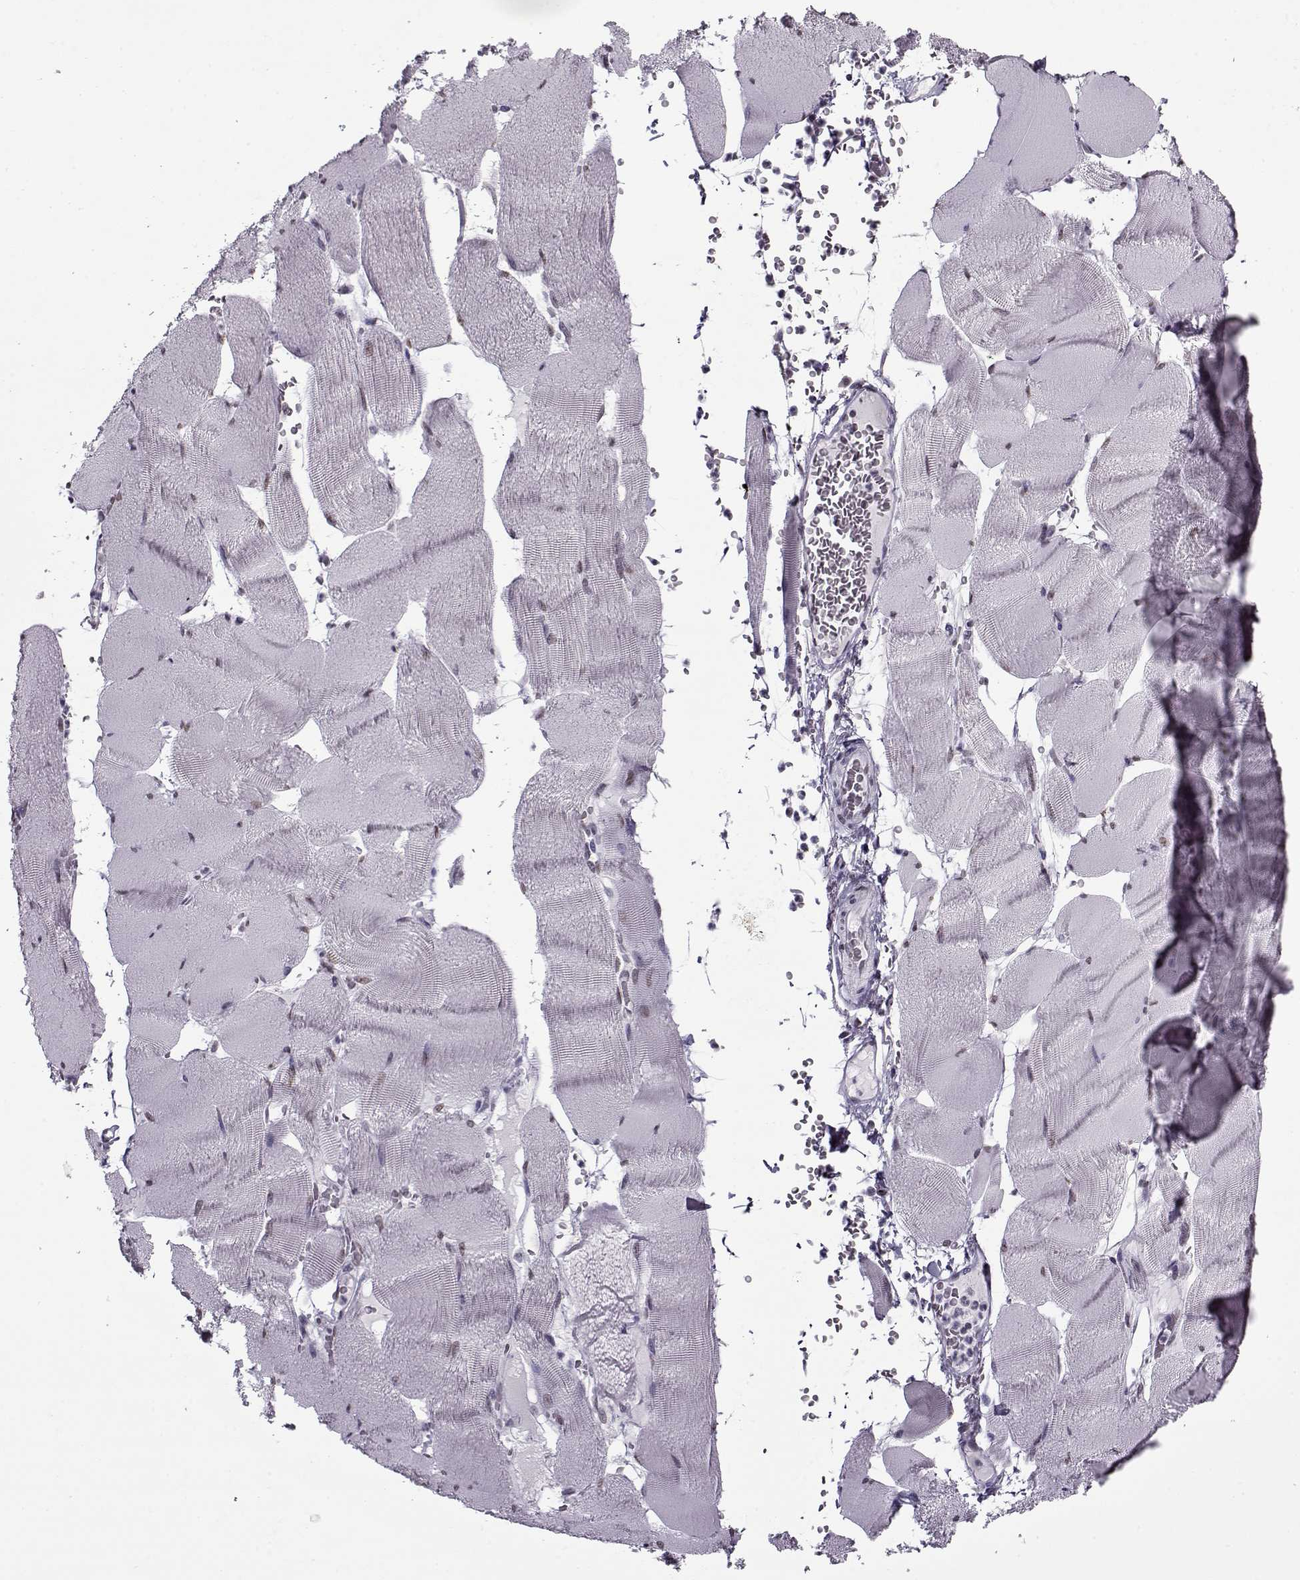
{"staining": {"intensity": "weak", "quantity": "<25%", "location": "nuclear"}, "tissue": "skeletal muscle", "cell_type": "Myocytes", "image_type": "normal", "snomed": [{"axis": "morphology", "description": "Normal tissue, NOS"}, {"axis": "topography", "description": "Skeletal muscle"}], "caption": "DAB immunohistochemical staining of normal skeletal muscle shows no significant staining in myocytes. The staining is performed using DAB (3,3'-diaminobenzidine) brown chromogen with nuclei counter-stained in using hematoxylin.", "gene": "PRMT8", "patient": {"sex": "male", "age": 56}}